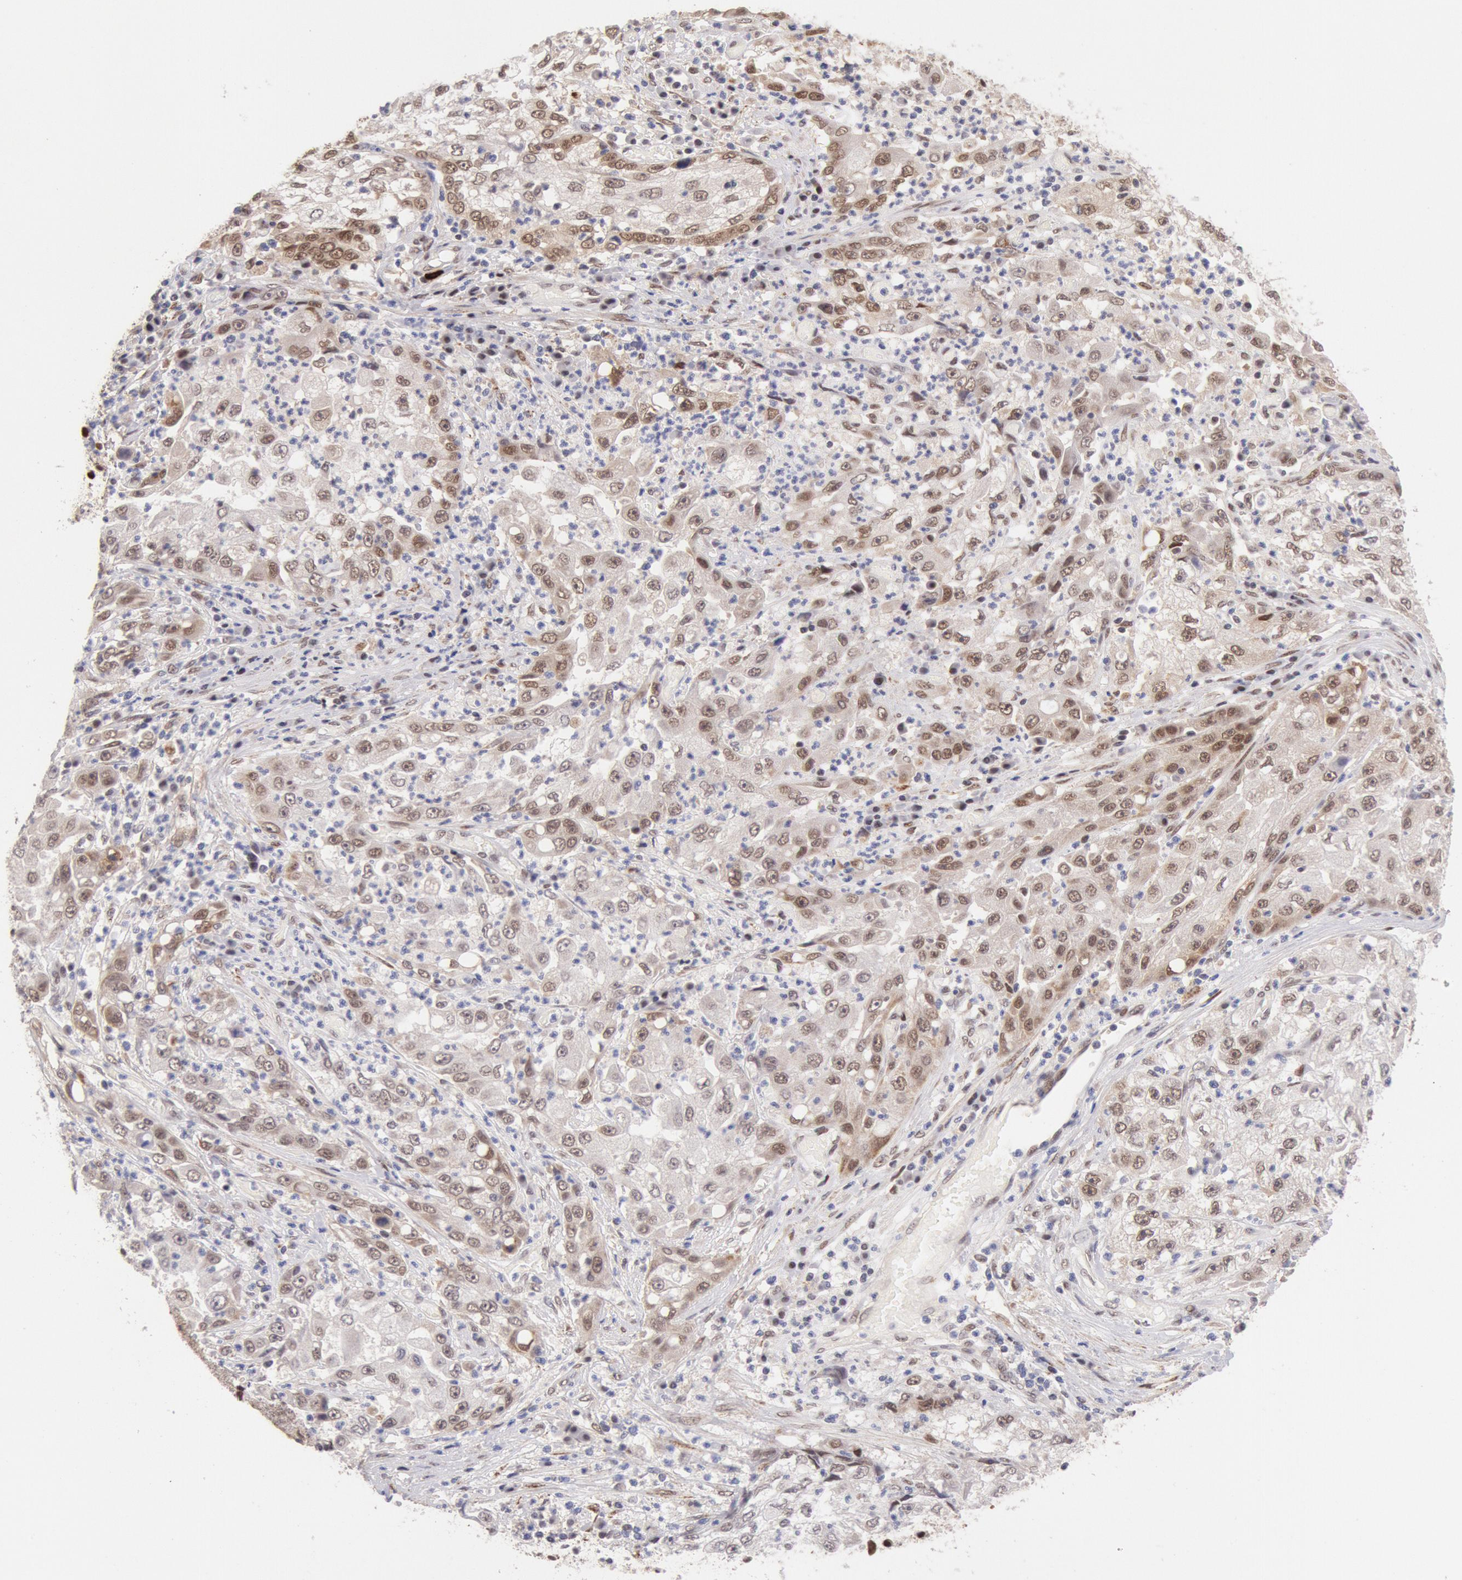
{"staining": {"intensity": "moderate", "quantity": ">75%", "location": "nuclear"}, "tissue": "cervical cancer", "cell_type": "Tumor cells", "image_type": "cancer", "snomed": [{"axis": "morphology", "description": "Squamous cell carcinoma, NOS"}, {"axis": "topography", "description": "Cervix"}], "caption": "Squamous cell carcinoma (cervical) stained with DAB IHC shows medium levels of moderate nuclear expression in approximately >75% of tumor cells.", "gene": "CDKN2B", "patient": {"sex": "female", "age": 36}}